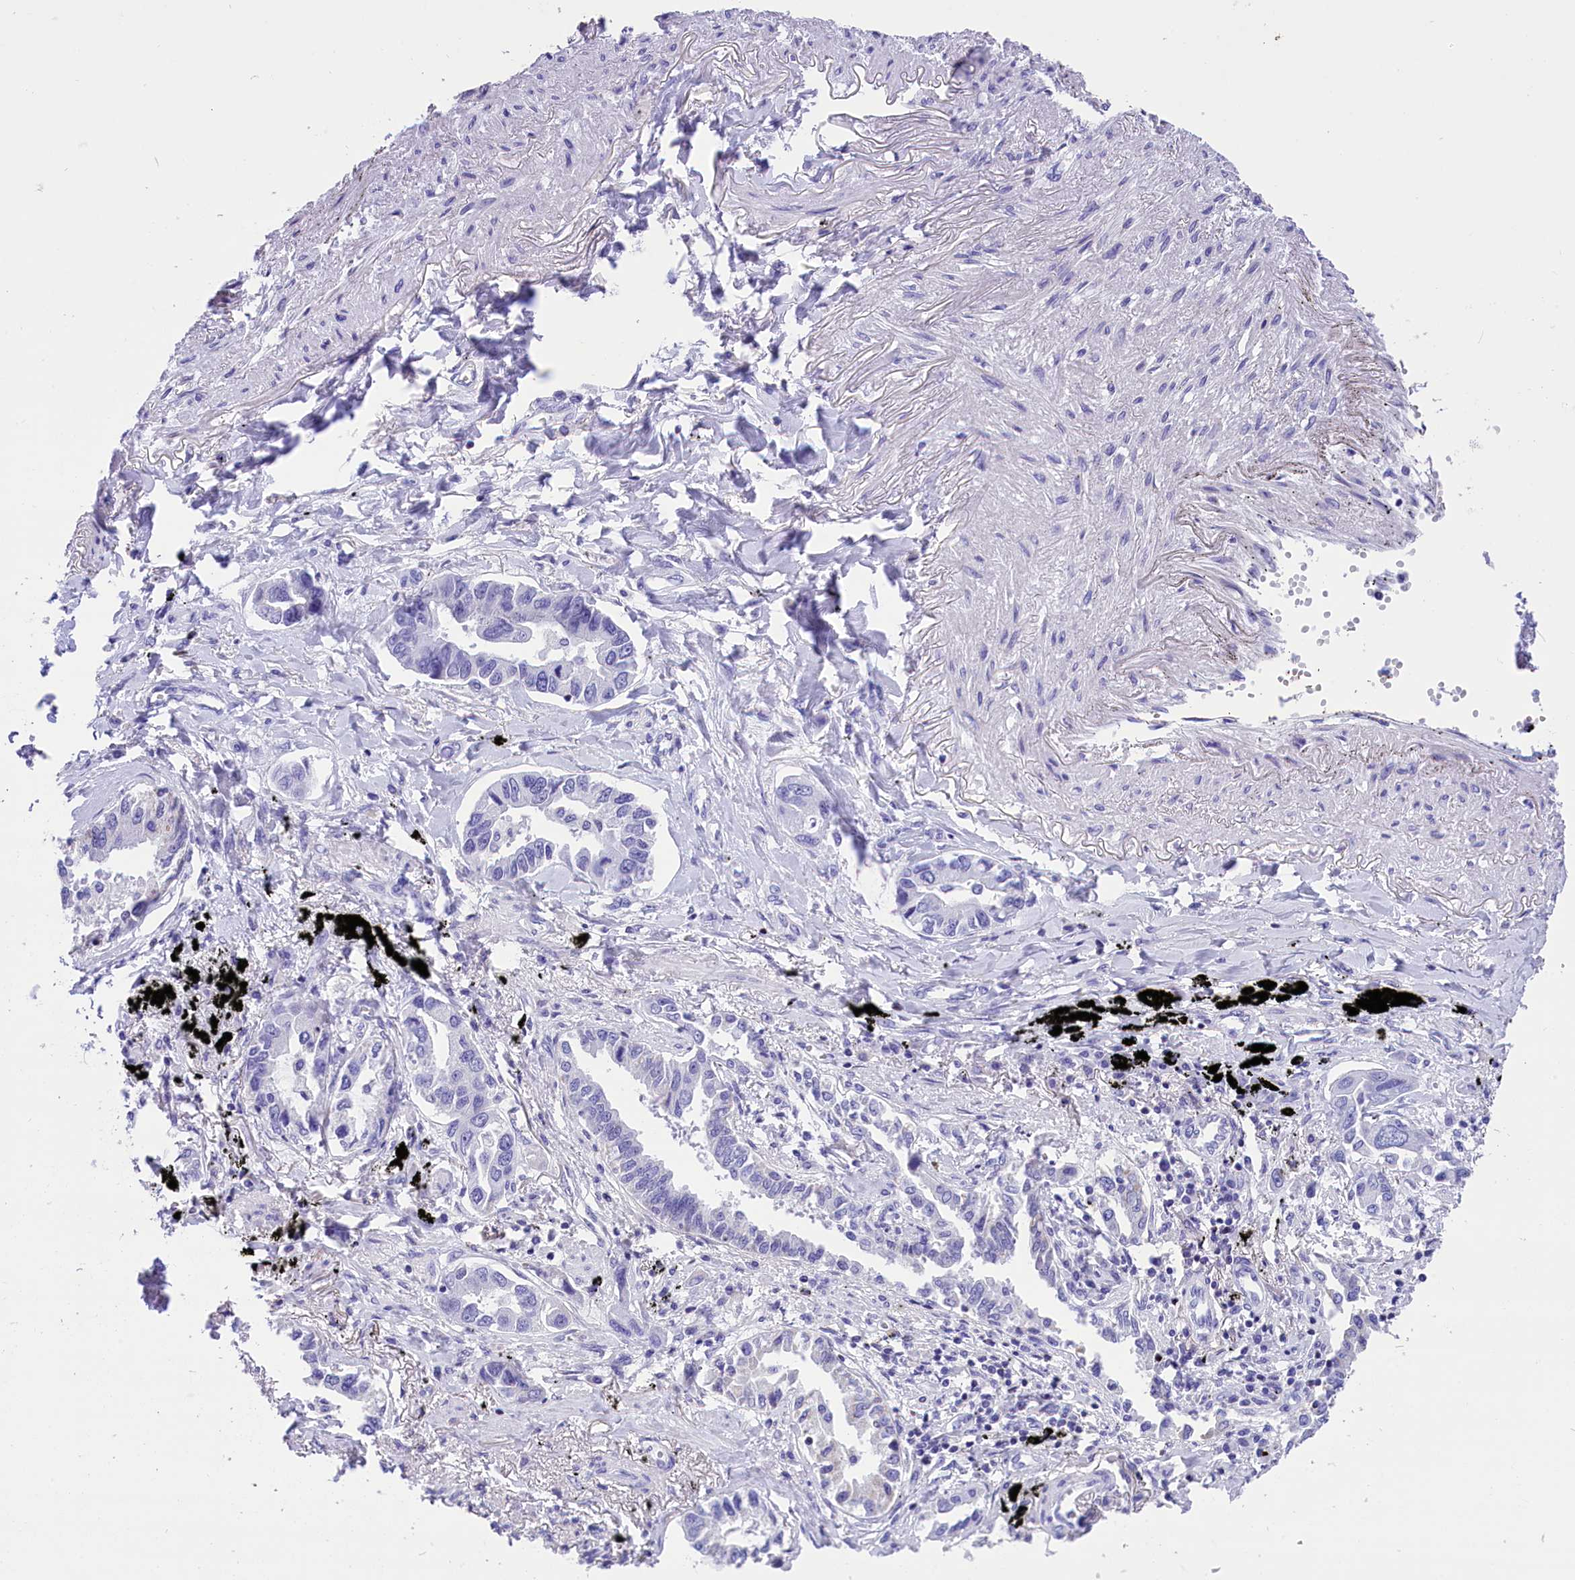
{"staining": {"intensity": "negative", "quantity": "none", "location": "none"}, "tissue": "lung cancer", "cell_type": "Tumor cells", "image_type": "cancer", "snomed": [{"axis": "morphology", "description": "Adenocarcinoma, NOS"}, {"axis": "topography", "description": "Lung"}], "caption": "Protein analysis of lung adenocarcinoma exhibits no significant positivity in tumor cells.", "gene": "ABAT", "patient": {"sex": "male", "age": 67}}